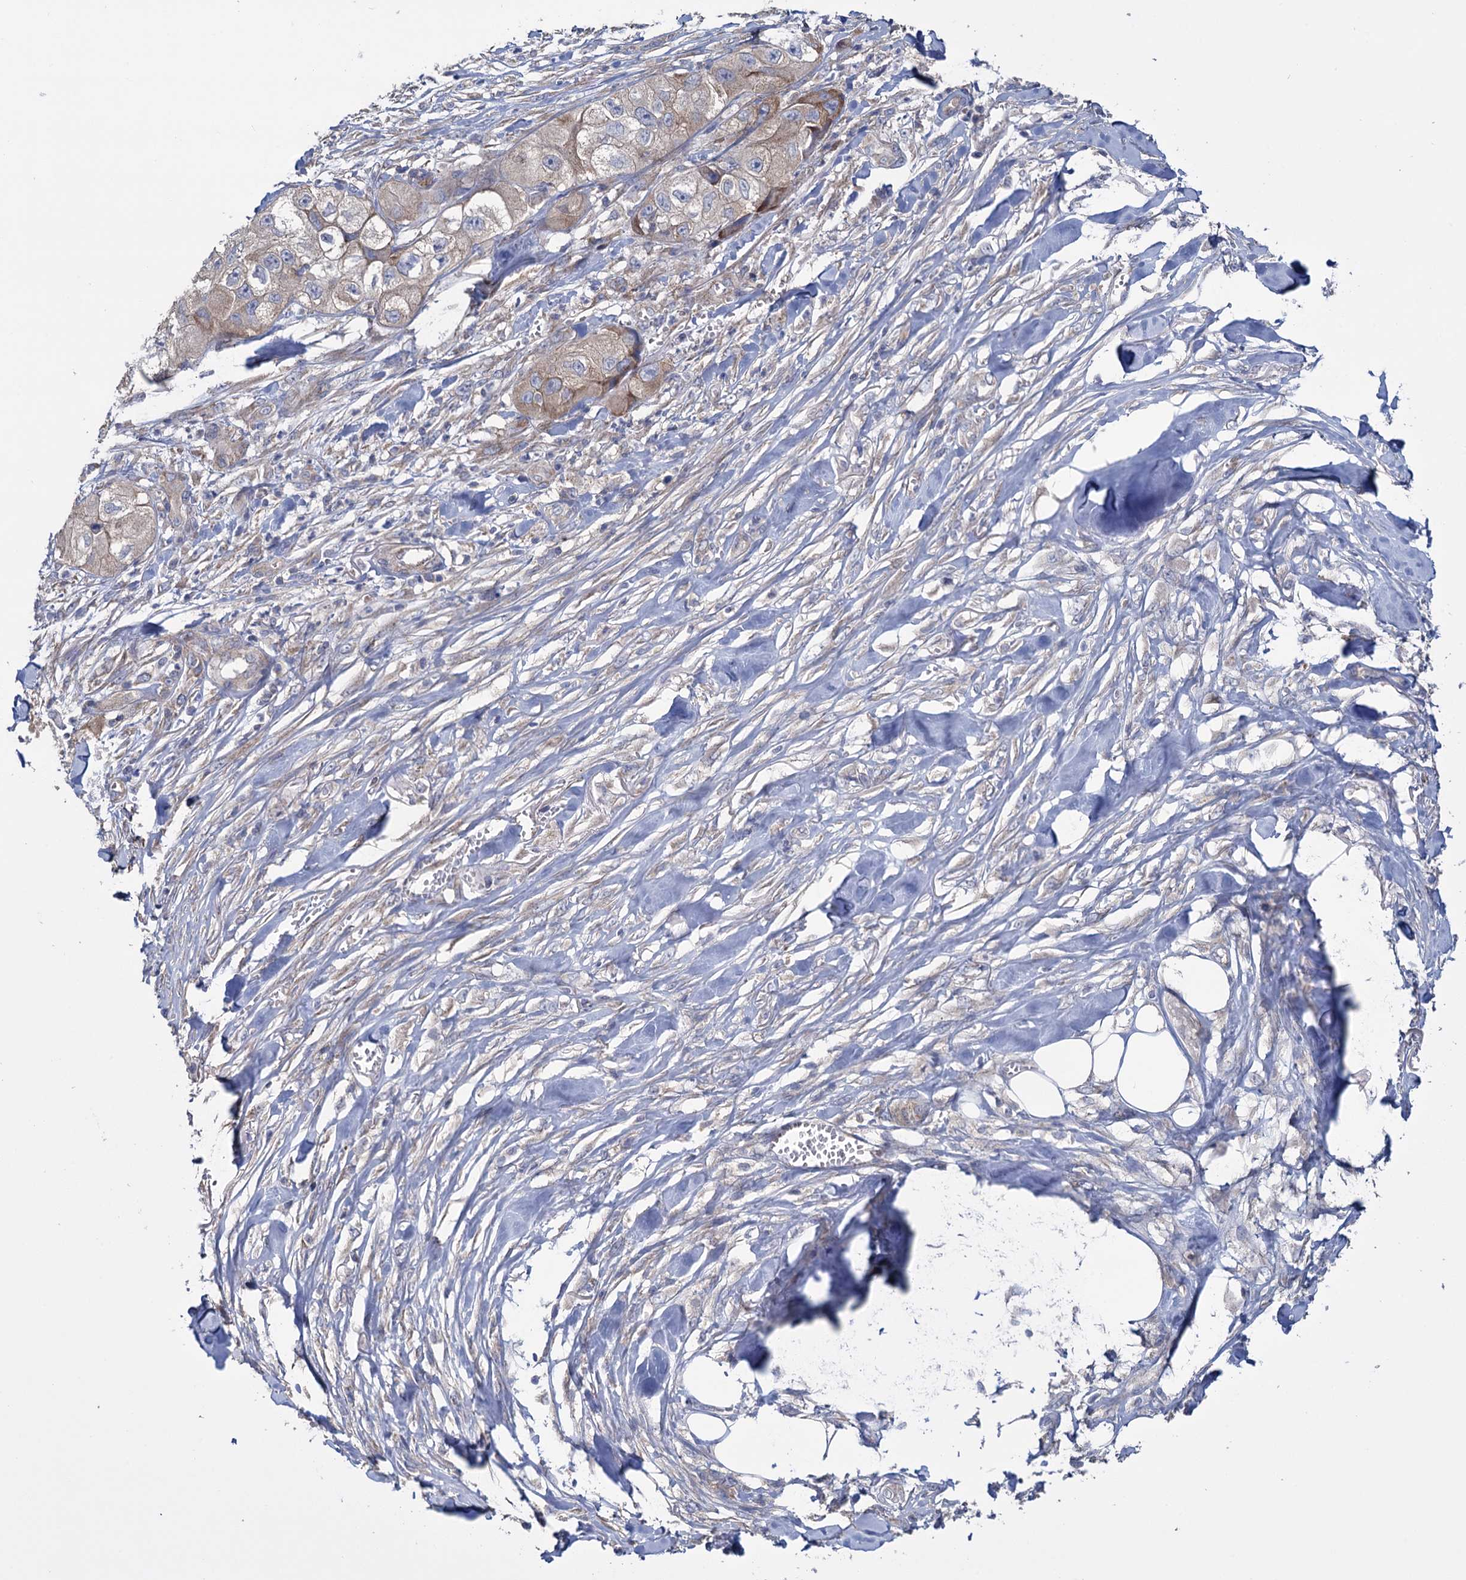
{"staining": {"intensity": "weak", "quantity": "25%-75%", "location": "cytoplasmic/membranous"}, "tissue": "skin cancer", "cell_type": "Tumor cells", "image_type": "cancer", "snomed": [{"axis": "morphology", "description": "Squamous cell carcinoma, NOS"}, {"axis": "topography", "description": "Skin"}, {"axis": "topography", "description": "Subcutis"}], "caption": "Squamous cell carcinoma (skin) tissue shows weak cytoplasmic/membranous positivity in about 25%-75% of tumor cells (Stains: DAB (3,3'-diaminobenzidine) in brown, nuclei in blue, Microscopy: brightfield microscopy at high magnification).", "gene": "GSTM2", "patient": {"sex": "male", "age": 73}}